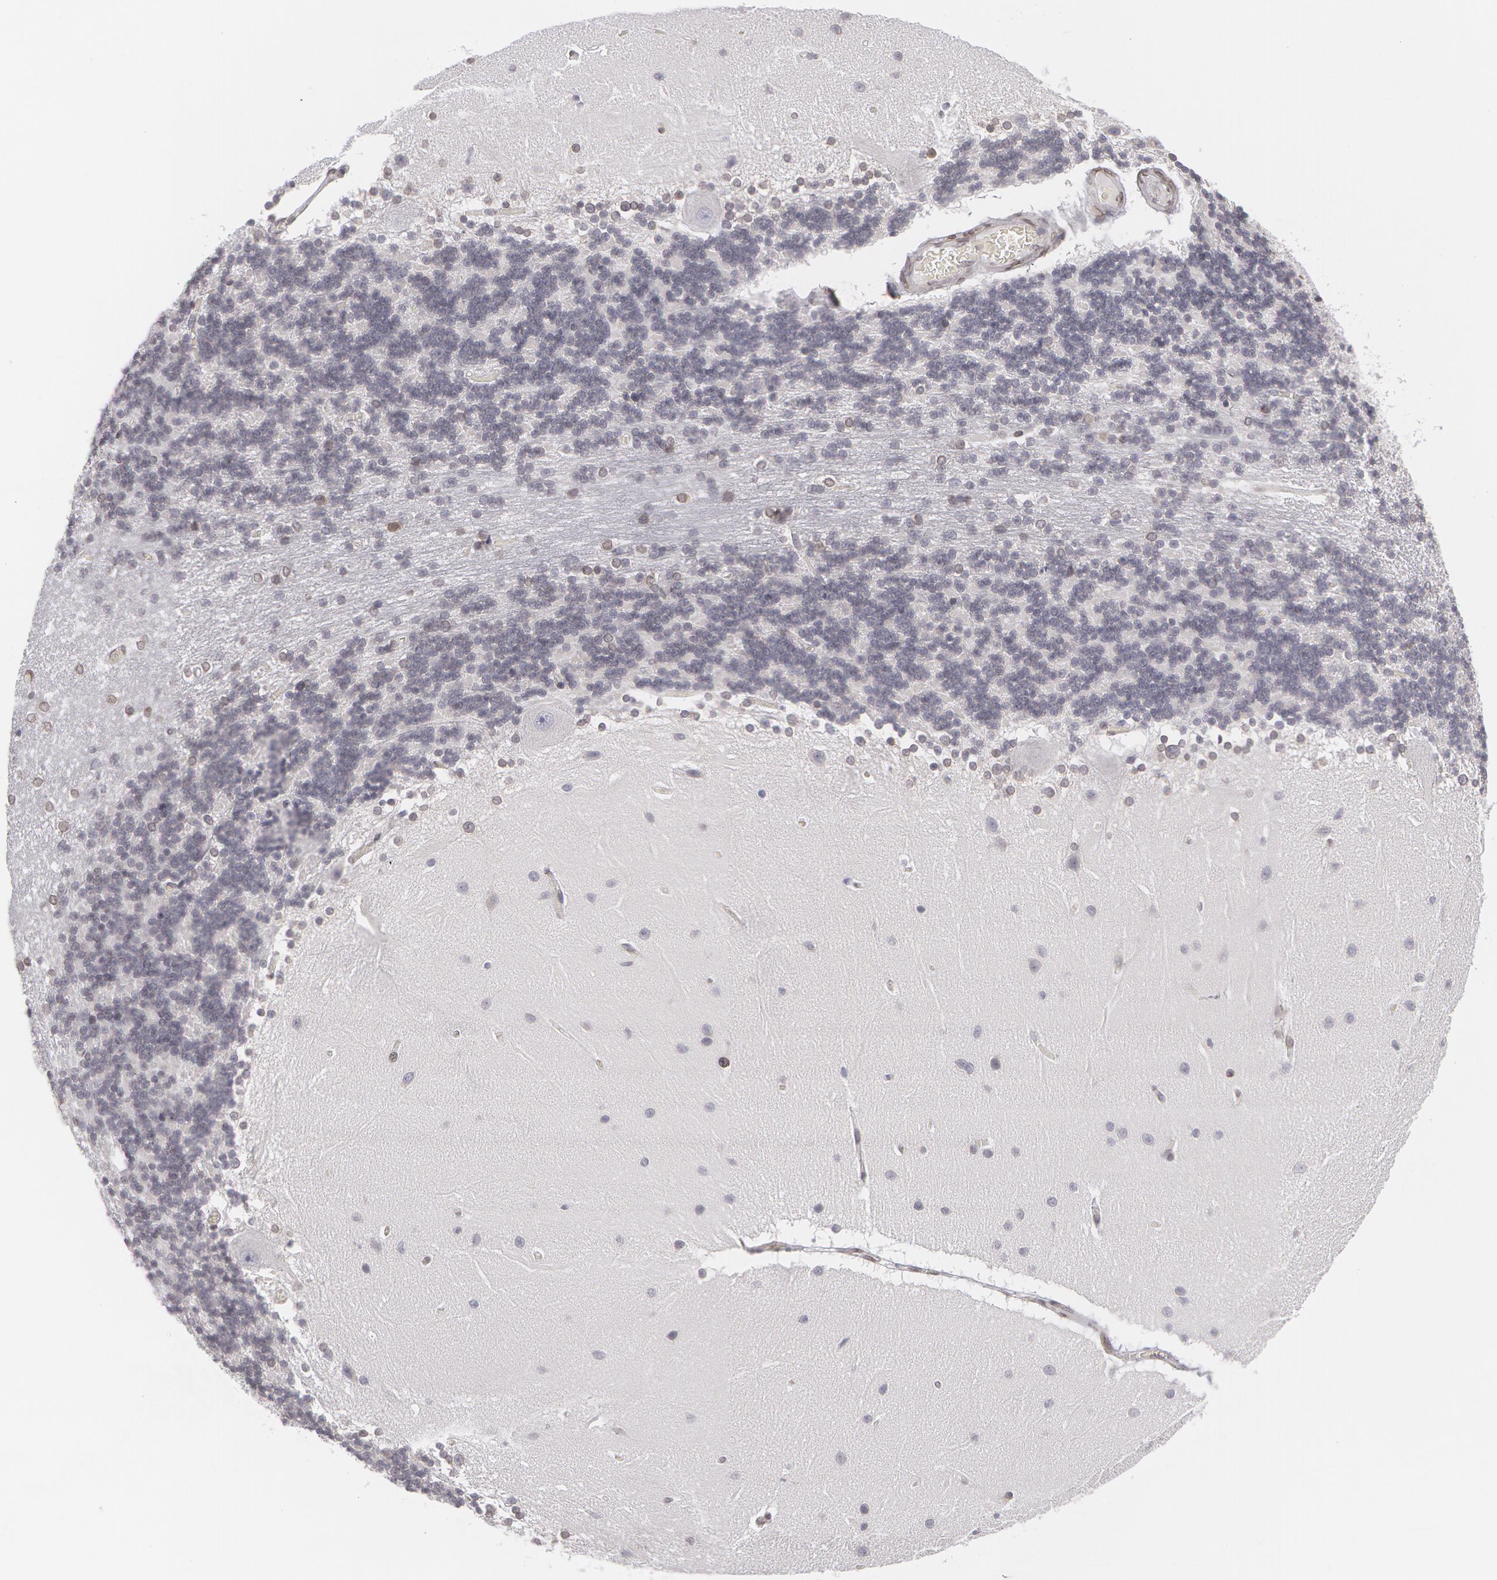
{"staining": {"intensity": "negative", "quantity": "none", "location": "none"}, "tissue": "cerebellum", "cell_type": "Cells in granular layer", "image_type": "normal", "snomed": [{"axis": "morphology", "description": "Normal tissue, NOS"}, {"axis": "topography", "description": "Cerebellum"}], "caption": "A micrograph of human cerebellum is negative for staining in cells in granular layer. (Stains: DAB IHC with hematoxylin counter stain, Microscopy: brightfield microscopy at high magnification).", "gene": "EMD", "patient": {"sex": "female", "age": 54}}